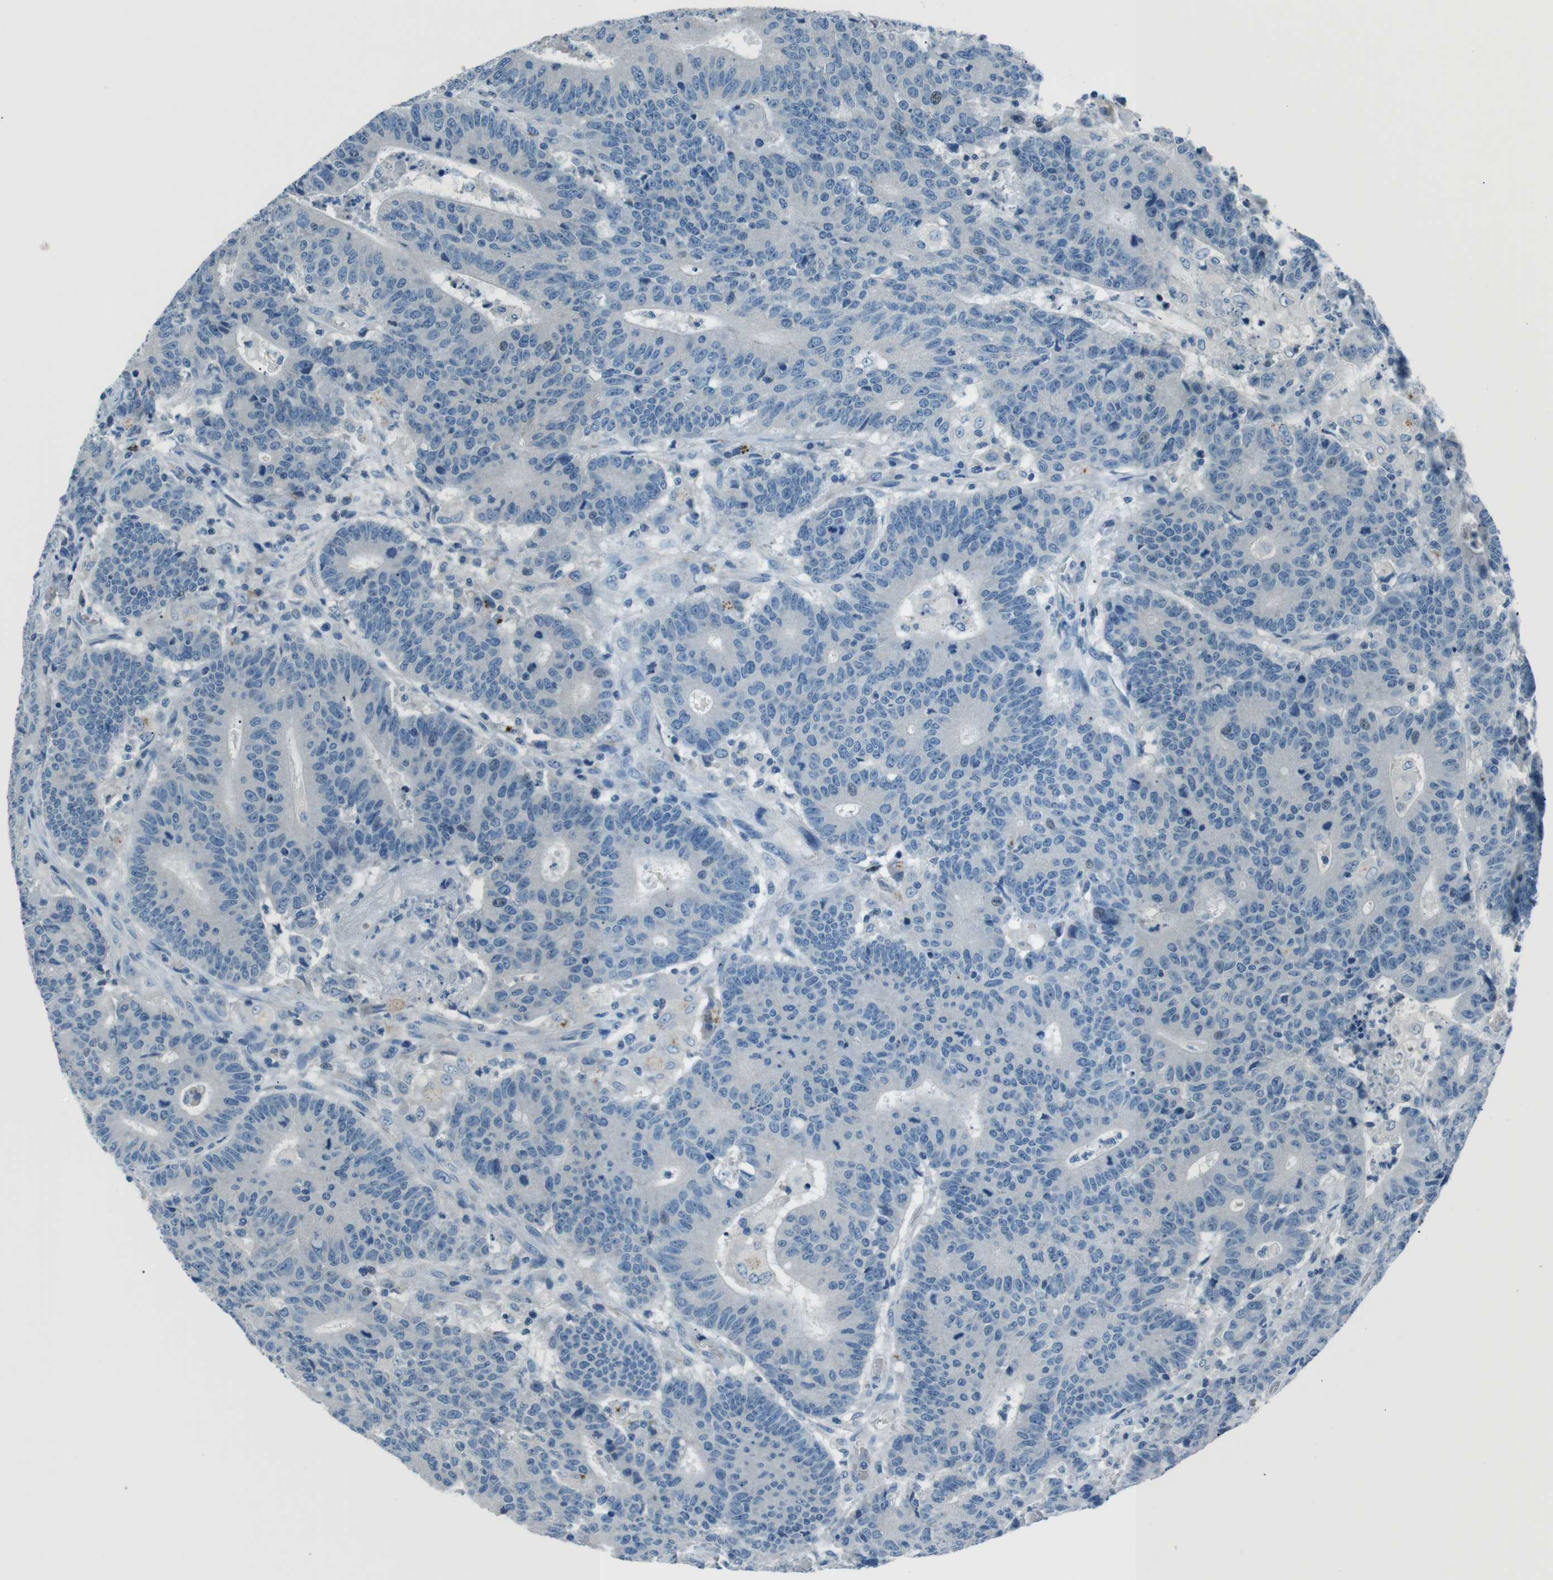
{"staining": {"intensity": "negative", "quantity": "none", "location": "none"}, "tissue": "colorectal cancer", "cell_type": "Tumor cells", "image_type": "cancer", "snomed": [{"axis": "morphology", "description": "Normal tissue, NOS"}, {"axis": "morphology", "description": "Adenocarcinoma, NOS"}, {"axis": "topography", "description": "Colon"}], "caption": "An image of colorectal adenocarcinoma stained for a protein exhibits no brown staining in tumor cells. (DAB immunohistochemistry (IHC), high magnification).", "gene": "ST6GAL1", "patient": {"sex": "female", "age": 75}}